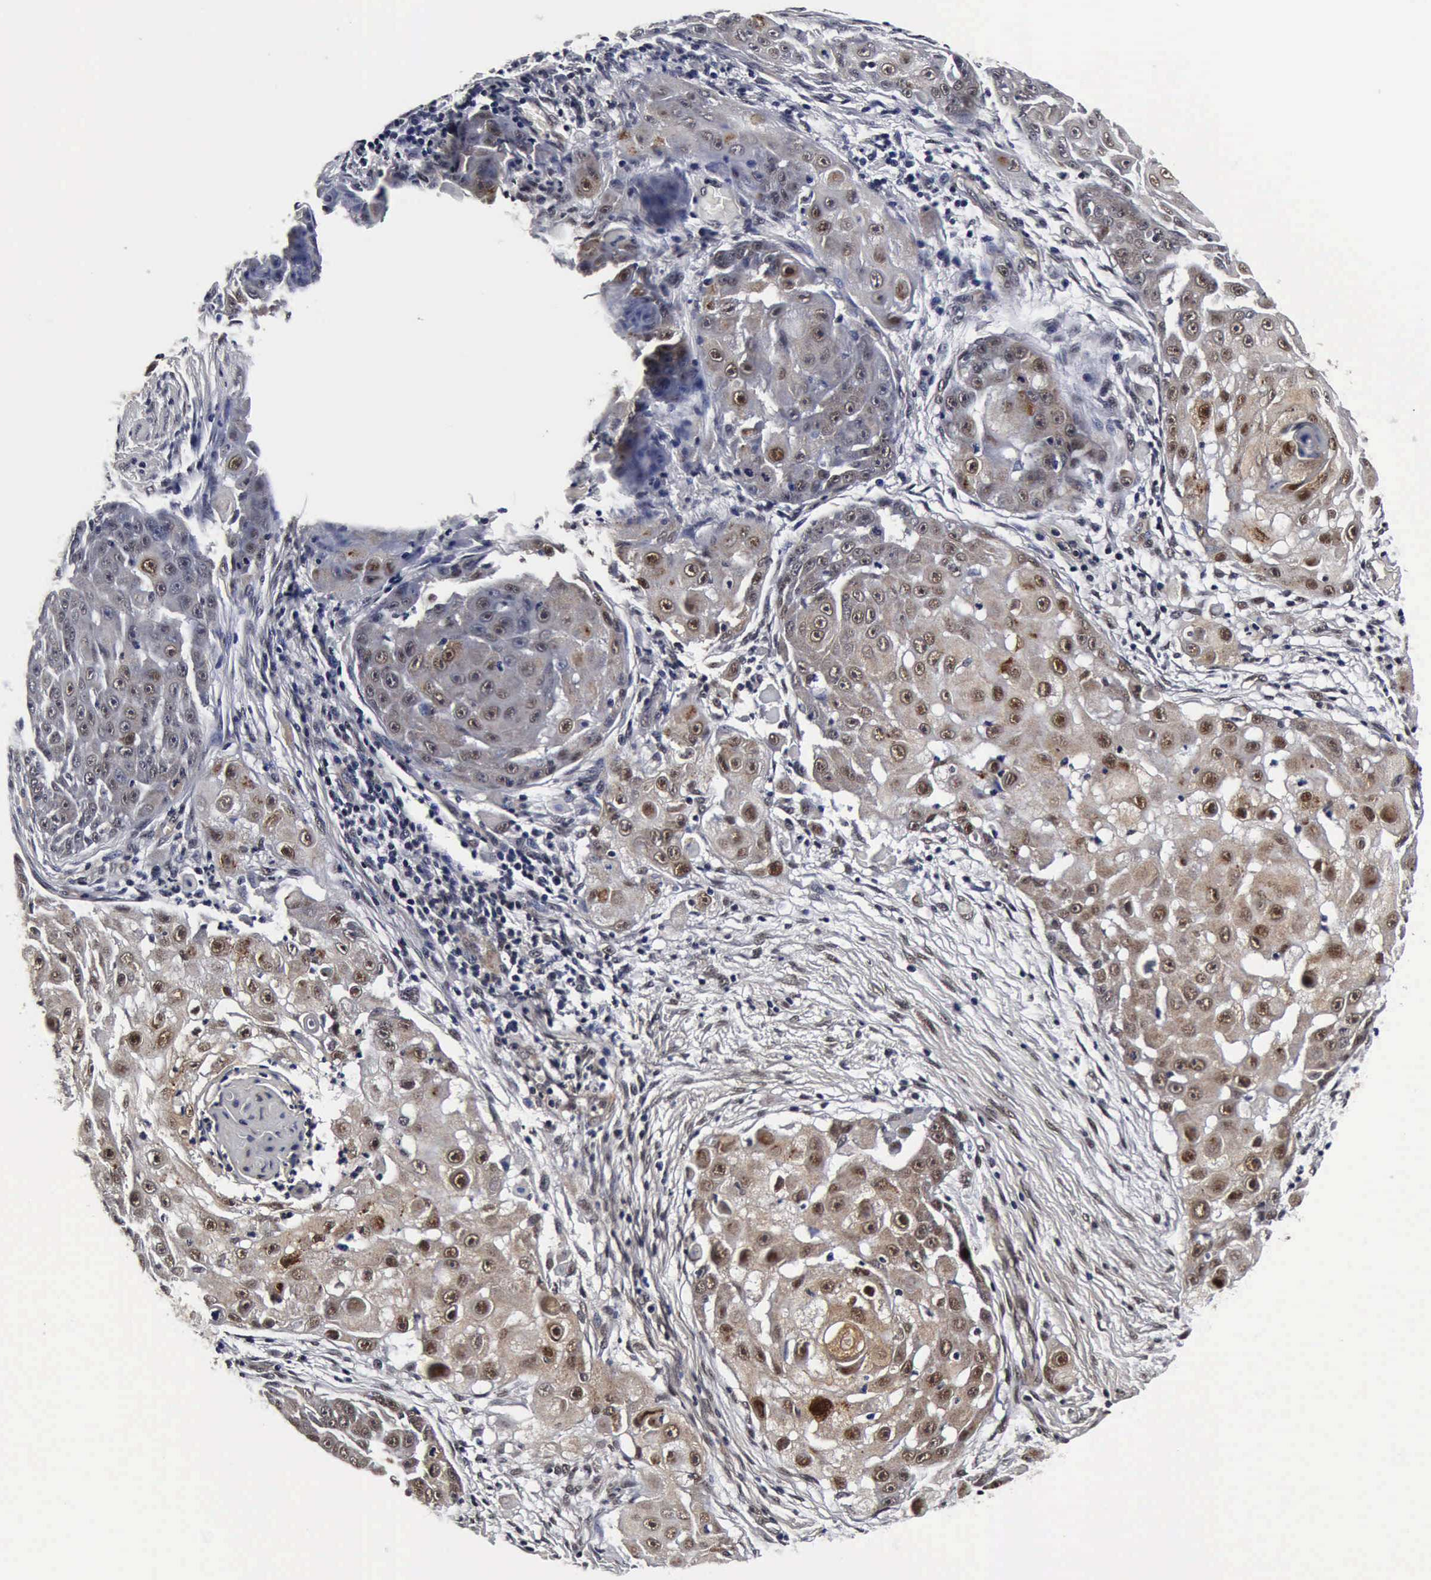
{"staining": {"intensity": "moderate", "quantity": ">75%", "location": "cytoplasmic/membranous,nuclear"}, "tissue": "skin cancer", "cell_type": "Tumor cells", "image_type": "cancer", "snomed": [{"axis": "morphology", "description": "Squamous cell carcinoma, NOS"}, {"axis": "topography", "description": "Skin"}], "caption": "Skin squamous cell carcinoma stained with immunohistochemistry exhibits moderate cytoplasmic/membranous and nuclear positivity in about >75% of tumor cells. Using DAB (brown) and hematoxylin (blue) stains, captured at high magnification using brightfield microscopy.", "gene": "UBC", "patient": {"sex": "female", "age": 57}}